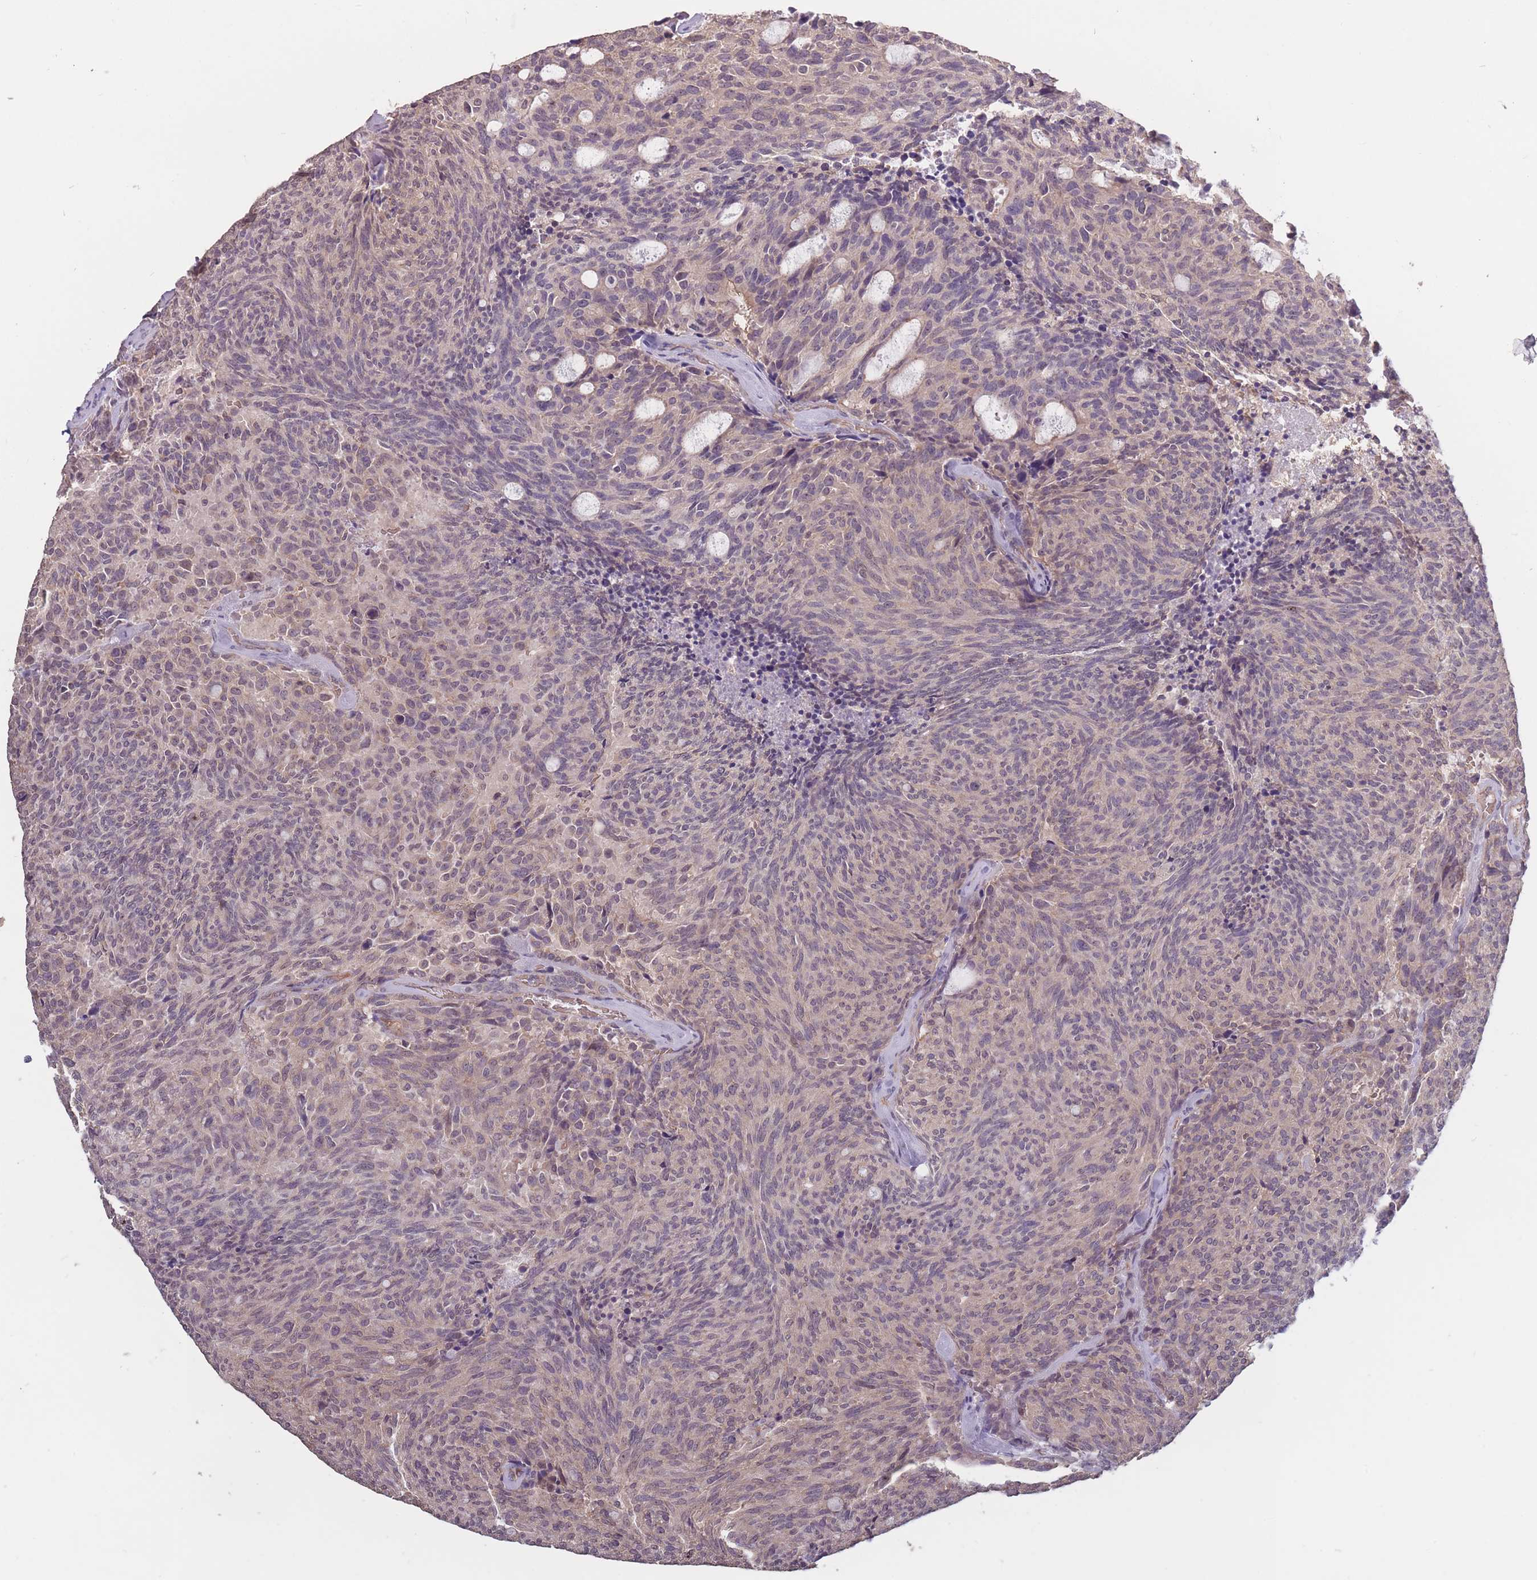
{"staining": {"intensity": "weak", "quantity": "<25%", "location": "cytoplasmic/membranous"}, "tissue": "carcinoid", "cell_type": "Tumor cells", "image_type": "cancer", "snomed": [{"axis": "morphology", "description": "Carcinoid, malignant, NOS"}, {"axis": "topography", "description": "Pancreas"}], "caption": "This is an IHC histopathology image of malignant carcinoid. There is no positivity in tumor cells.", "gene": "KIAA1755", "patient": {"sex": "female", "age": 54}}